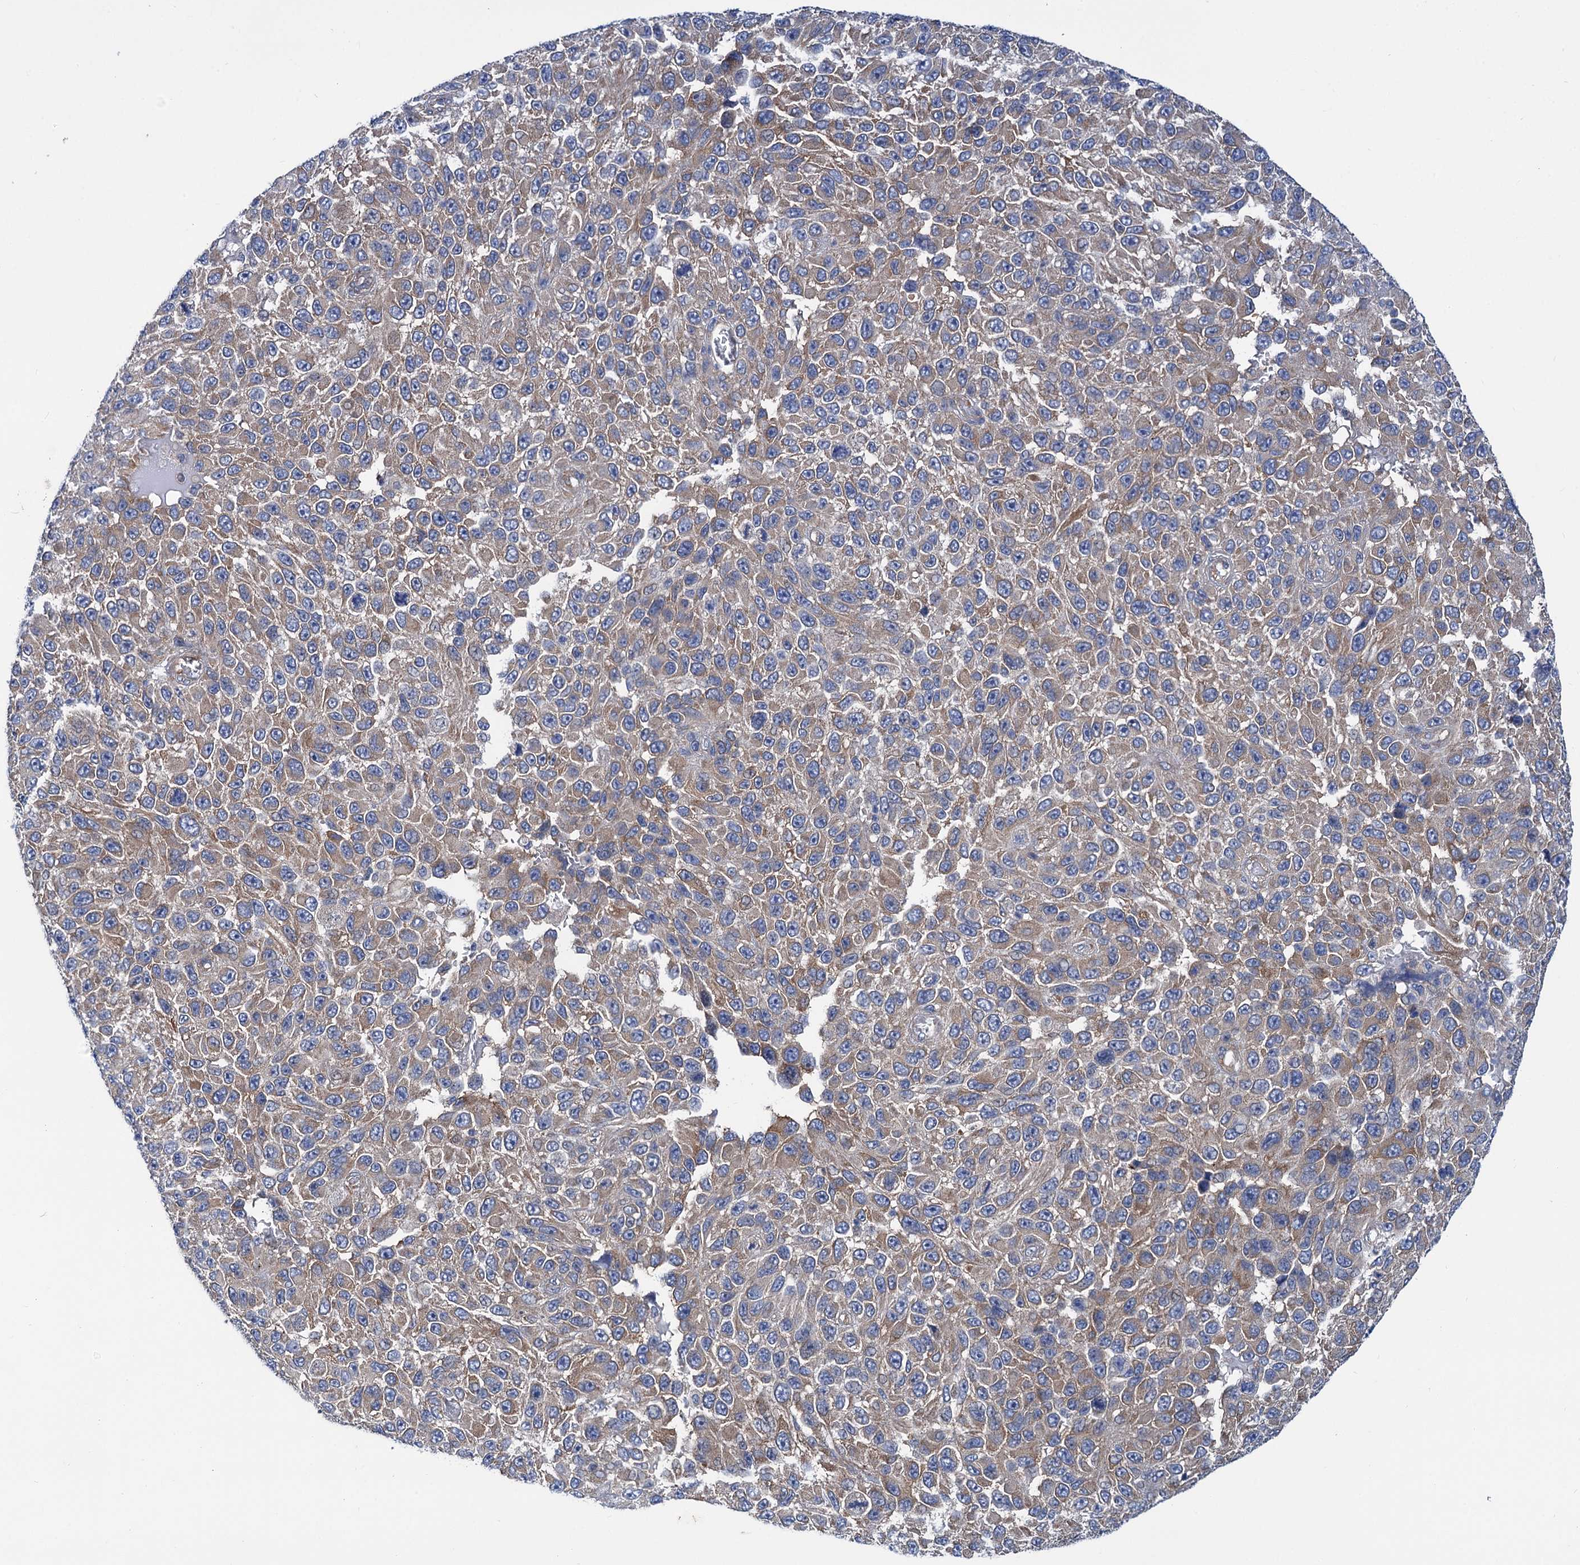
{"staining": {"intensity": "weak", "quantity": "25%-75%", "location": "cytoplasmic/membranous"}, "tissue": "melanoma", "cell_type": "Tumor cells", "image_type": "cancer", "snomed": [{"axis": "morphology", "description": "Malignant melanoma, NOS"}, {"axis": "topography", "description": "Skin"}], "caption": "Tumor cells exhibit low levels of weak cytoplasmic/membranous expression in approximately 25%-75% of cells in human melanoma.", "gene": "TRIM55", "patient": {"sex": "female", "age": 96}}